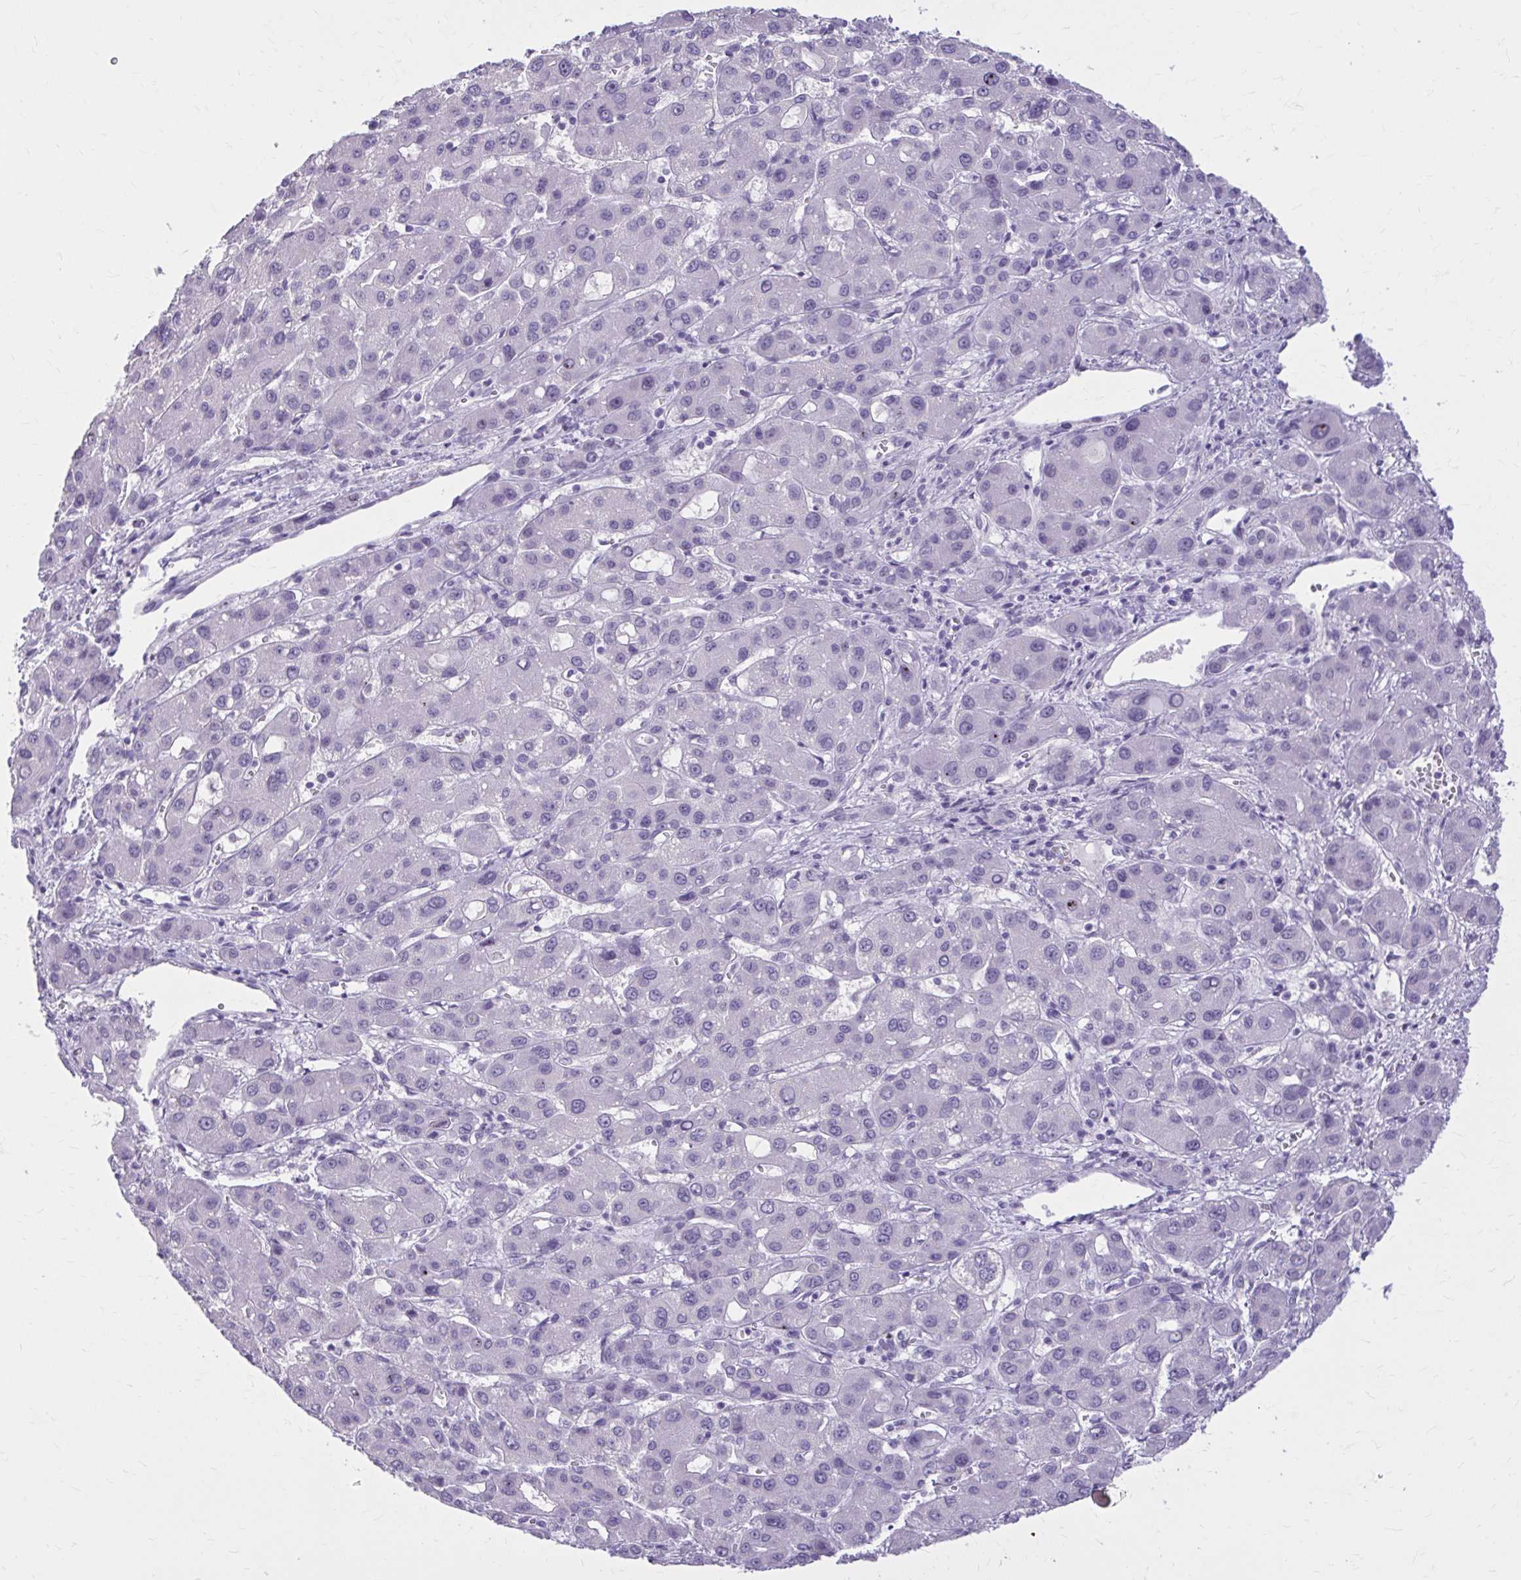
{"staining": {"intensity": "negative", "quantity": "none", "location": "none"}, "tissue": "liver cancer", "cell_type": "Tumor cells", "image_type": "cancer", "snomed": [{"axis": "morphology", "description": "Carcinoma, Hepatocellular, NOS"}, {"axis": "topography", "description": "Liver"}], "caption": "Immunohistochemistry histopathology image of neoplastic tissue: human hepatocellular carcinoma (liver) stained with DAB (3,3'-diaminobenzidine) displays no significant protein staining in tumor cells. The staining was performed using DAB (3,3'-diaminobenzidine) to visualize the protein expression in brown, while the nuclei were stained in blue with hematoxylin (Magnification: 20x).", "gene": "OR4B1", "patient": {"sex": "male", "age": 55}}